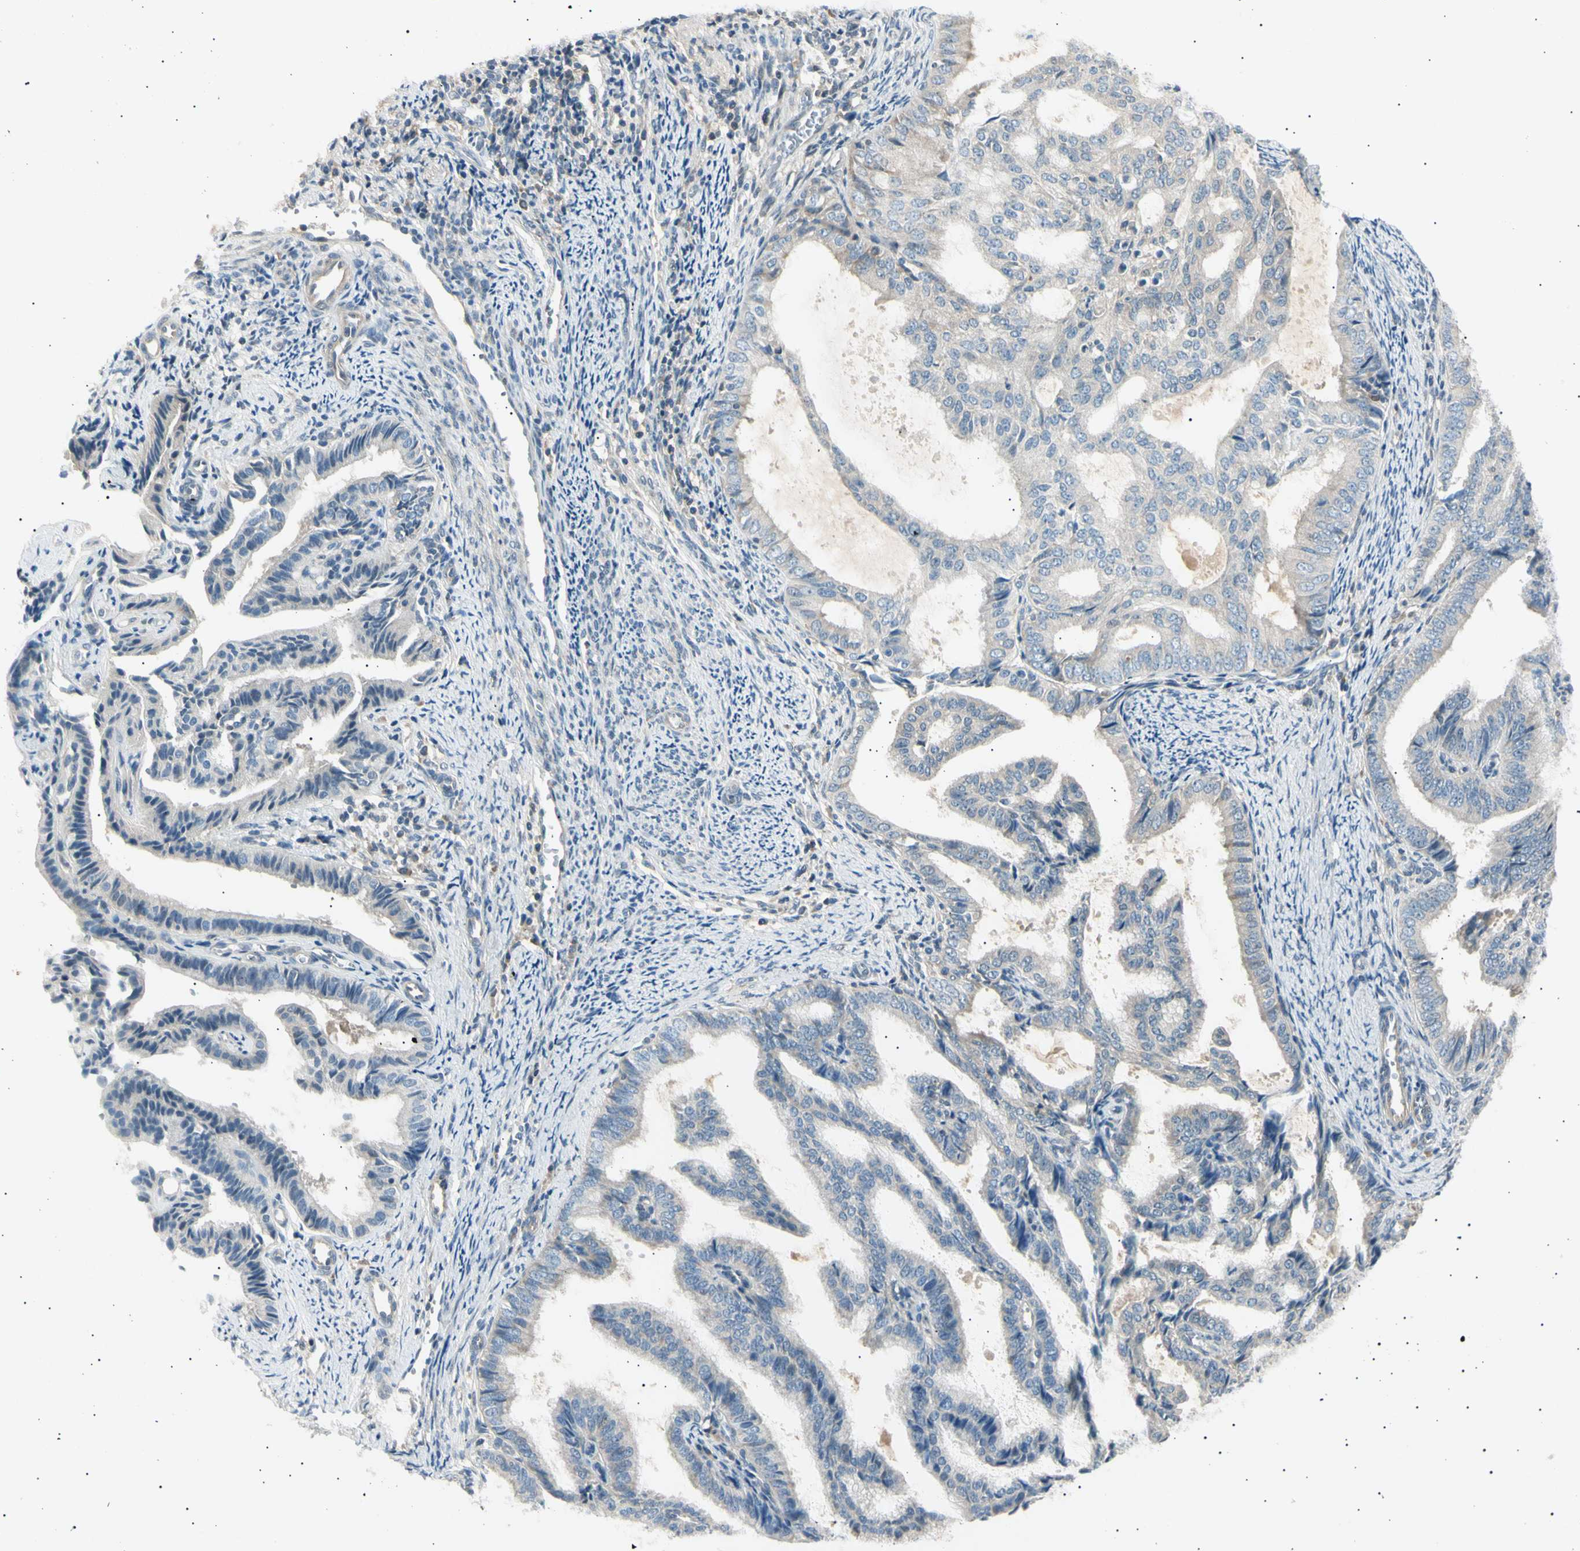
{"staining": {"intensity": "weak", "quantity": "25%-75%", "location": "cytoplasmic/membranous"}, "tissue": "endometrial cancer", "cell_type": "Tumor cells", "image_type": "cancer", "snomed": [{"axis": "morphology", "description": "Adenocarcinoma, NOS"}, {"axis": "topography", "description": "Endometrium"}], "caption": "This is an image of IHC staining of endometrial cancer (adenocarcinoma), which shows weak positivity in the cytoplasmic/membranous of tumor cells.", "gene": "LHPP", "patient": {"sex": "female", "age": 58}}